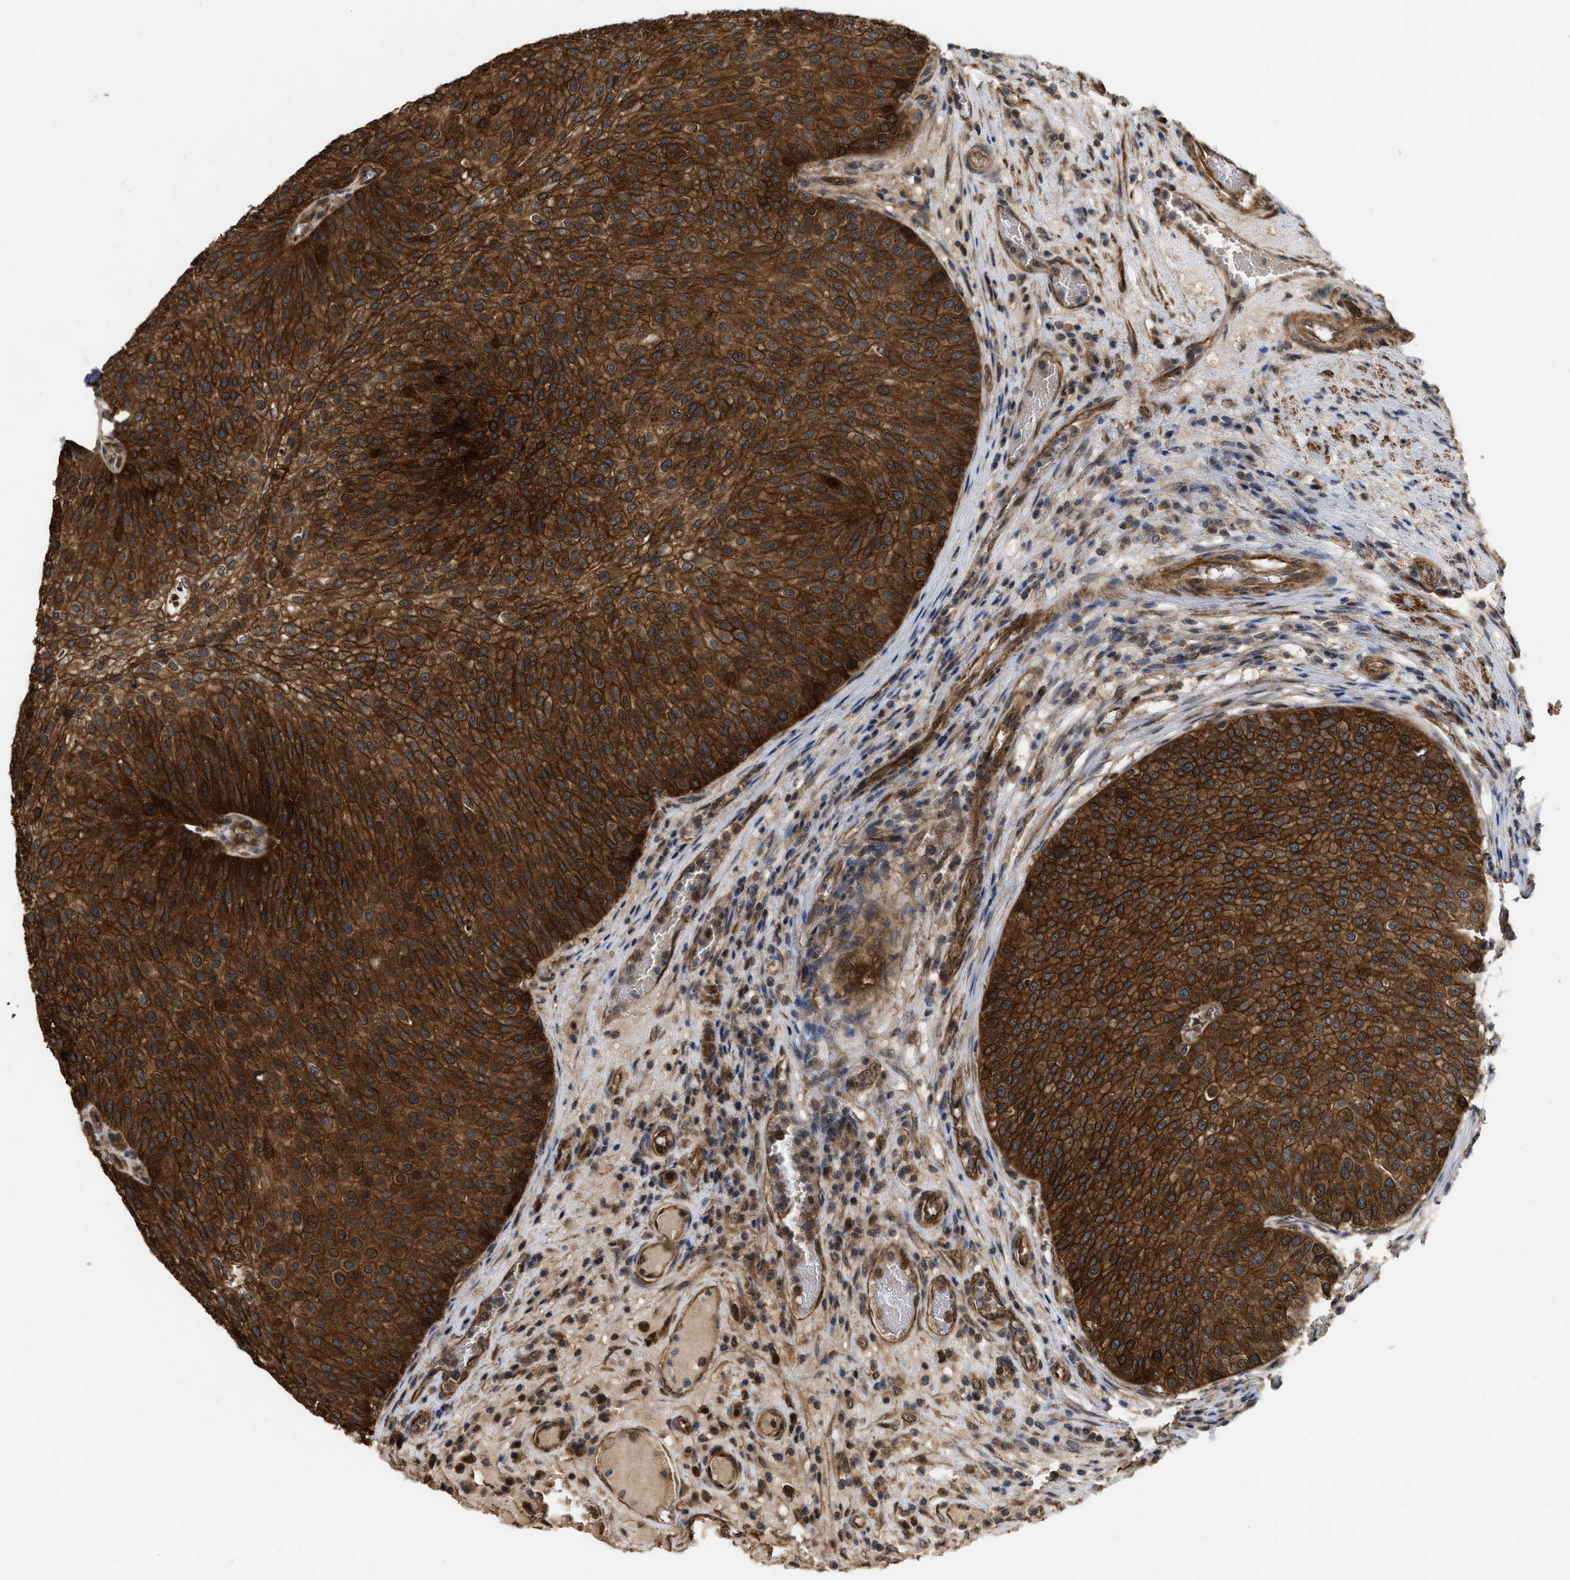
{"staining": {"intensity": "strong", "quantity": ">75%", "location": "cytoplasmic/membranous"}, "tissue": "urothelial cancer", "cell_type": "Tumor cells", "image_type": "cancer", "snomed": [{"axis": "morphology", "description": "Urothelial carcinoma, Low grade"}, {"axis": "topography", "description": "Smooth muscle"}, {"axis": "topography", "description": "Urinary bladder"}], "caption": "Immunohistochemistry of human urothelial cancer displays high levels of strong cytoplasmic/membranous expression in about >75% of tumor cells. The staining was performed using DAB, with brown indicating positive protein expression. Nuclei are stained blue with hematoxylin.", "gene": "FZD6", "patient": {"sex": "male", "age": 60}}